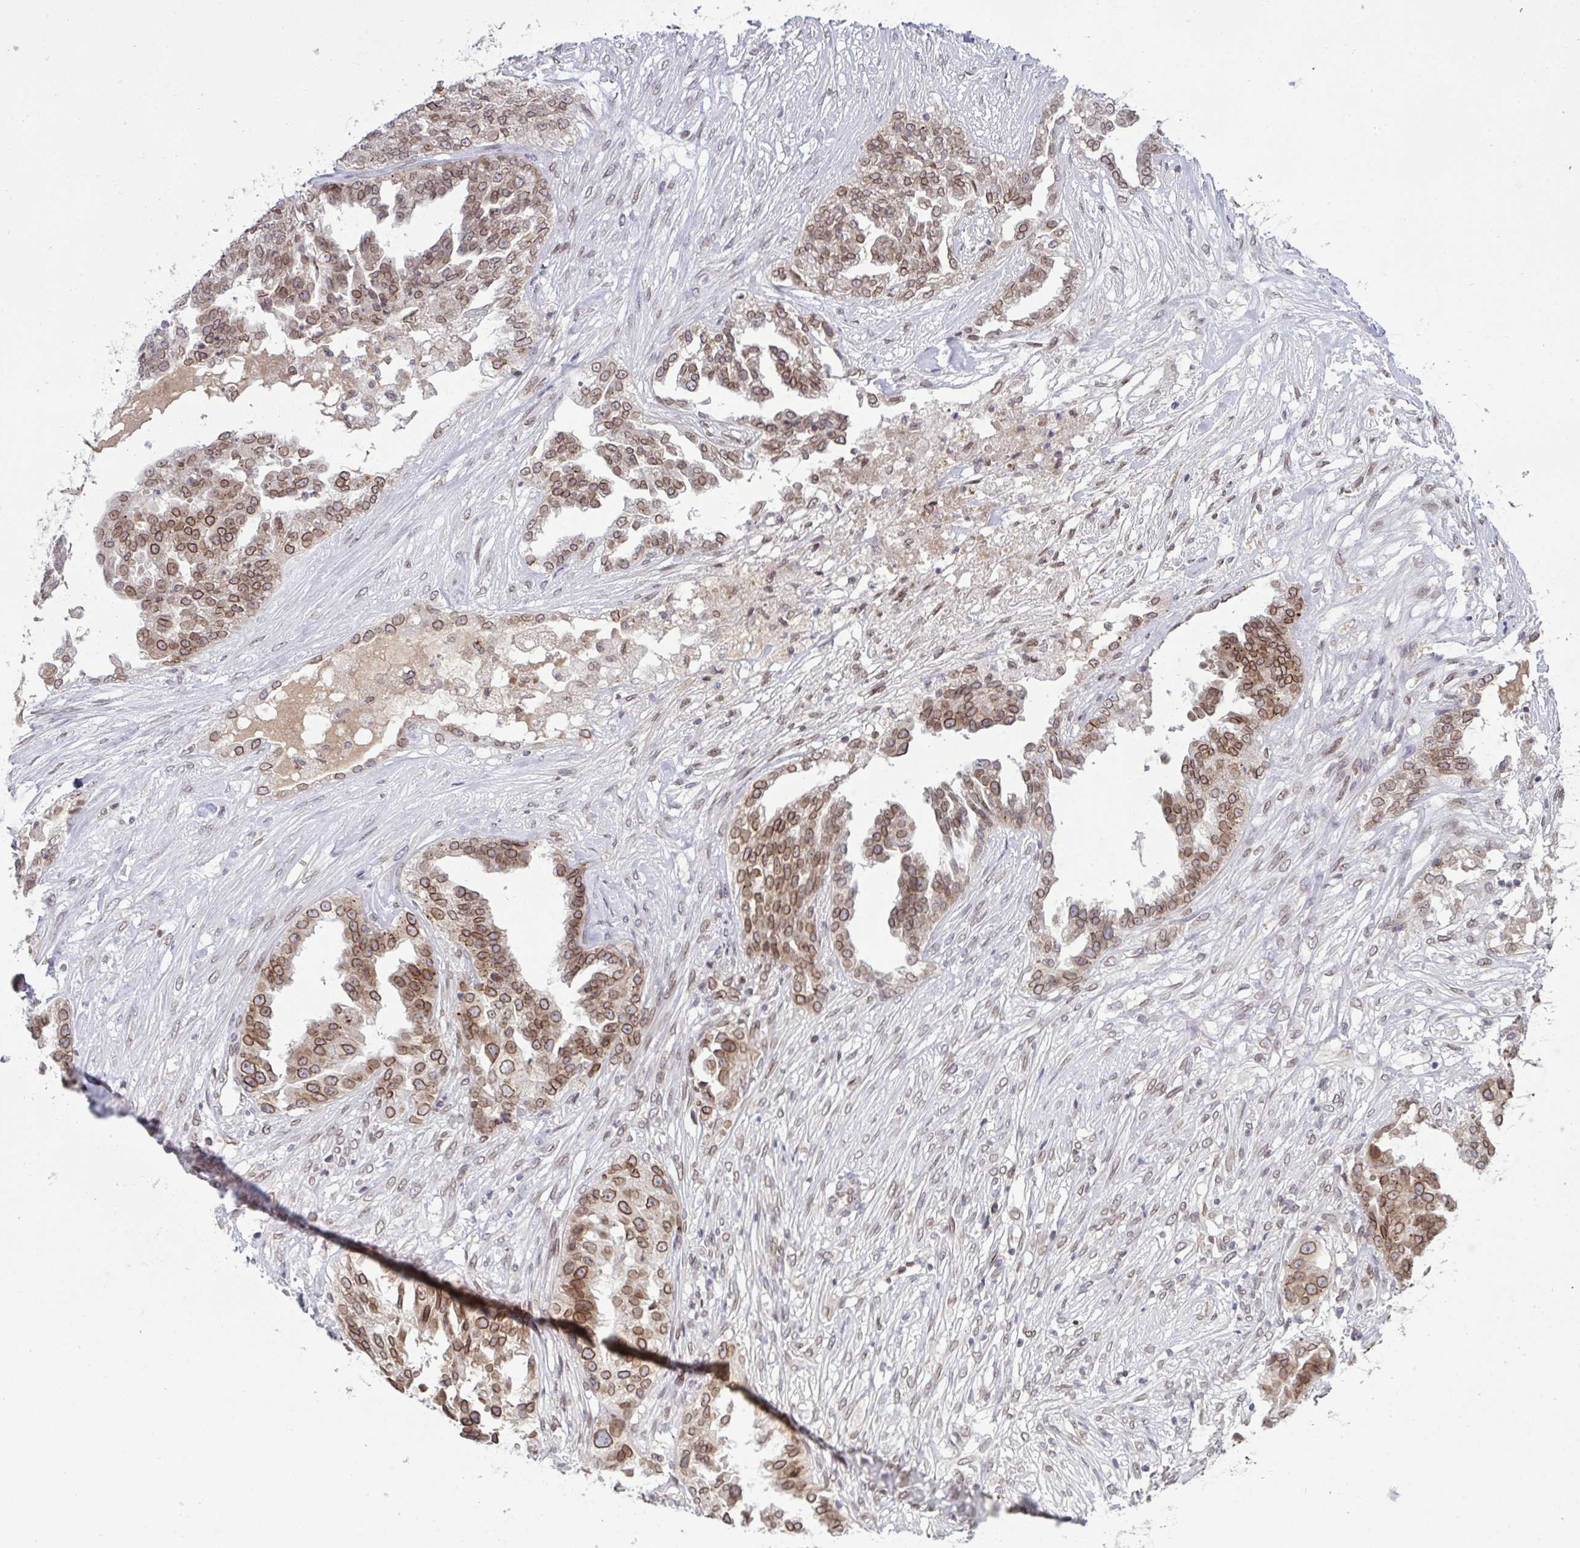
{"staining": {"intensity": "moderate", "quantity": ">75%", "location": "cytoplasmic/membranous,nuclear"}, "tissue": "ovarian cancer", "cell_type": "Tumor cells", "image_type": "cancer", "snomed": [{"axis": "morphology", "description": "Cystadenocarcinoma, serous, NOS"}, {"axis": "topography", "description": "Ovary"}], "caption": "Ovarian cancer stained with a brown dye demonstrates moderate cytoplasmic/membranous and nuclear positive expression in about >75% of tumor cells.", "gene": "RANBP2", "patient": {"sex": "female", "age": 58}}